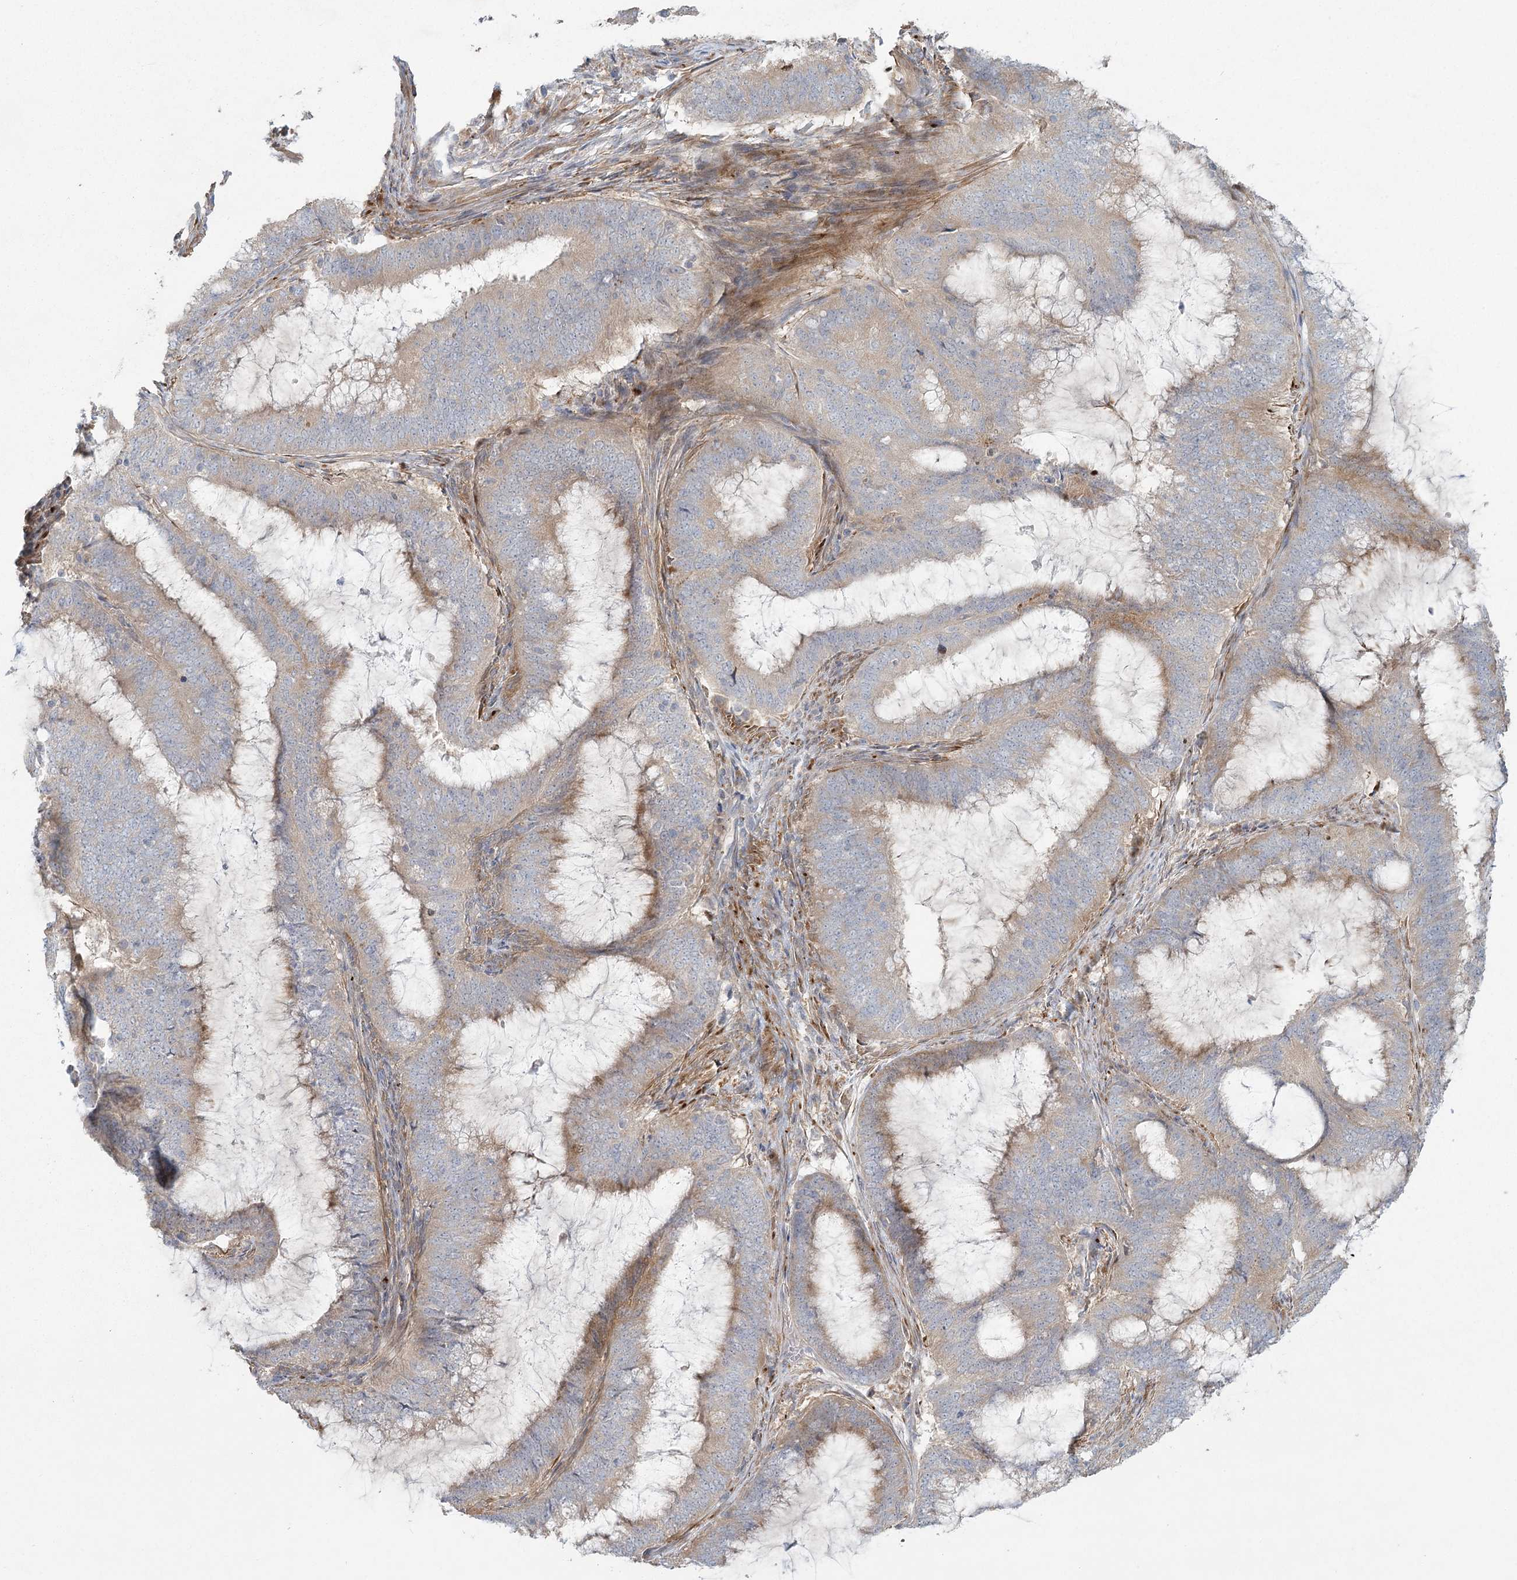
{"staining": {"intensity": "weak", "quantity": "25%-75%", "location": "cytoplasmic/membranous"}, "tissue": "endometrial cancer", "cell_type": "Tumor cells", "image_type": "cancer", "snomed": [{"axis": "morphology", "description": "Adenocarcinoma, NOS"}, {"axis": "topography", "description": "Endometrium"}], "caption": "Brown immunohistochemical staining in human adenocarcinoma (endometrial) shows weak cytoplasmic/membranous expression in about 25%-75% of tumor cells. (Stains: DAB in brown, nuclei in blue, Microscopy: brightfield microscopy at high magnification).", "gene": "FAM110C", "patient": {"sex": "female", "age": 51}}